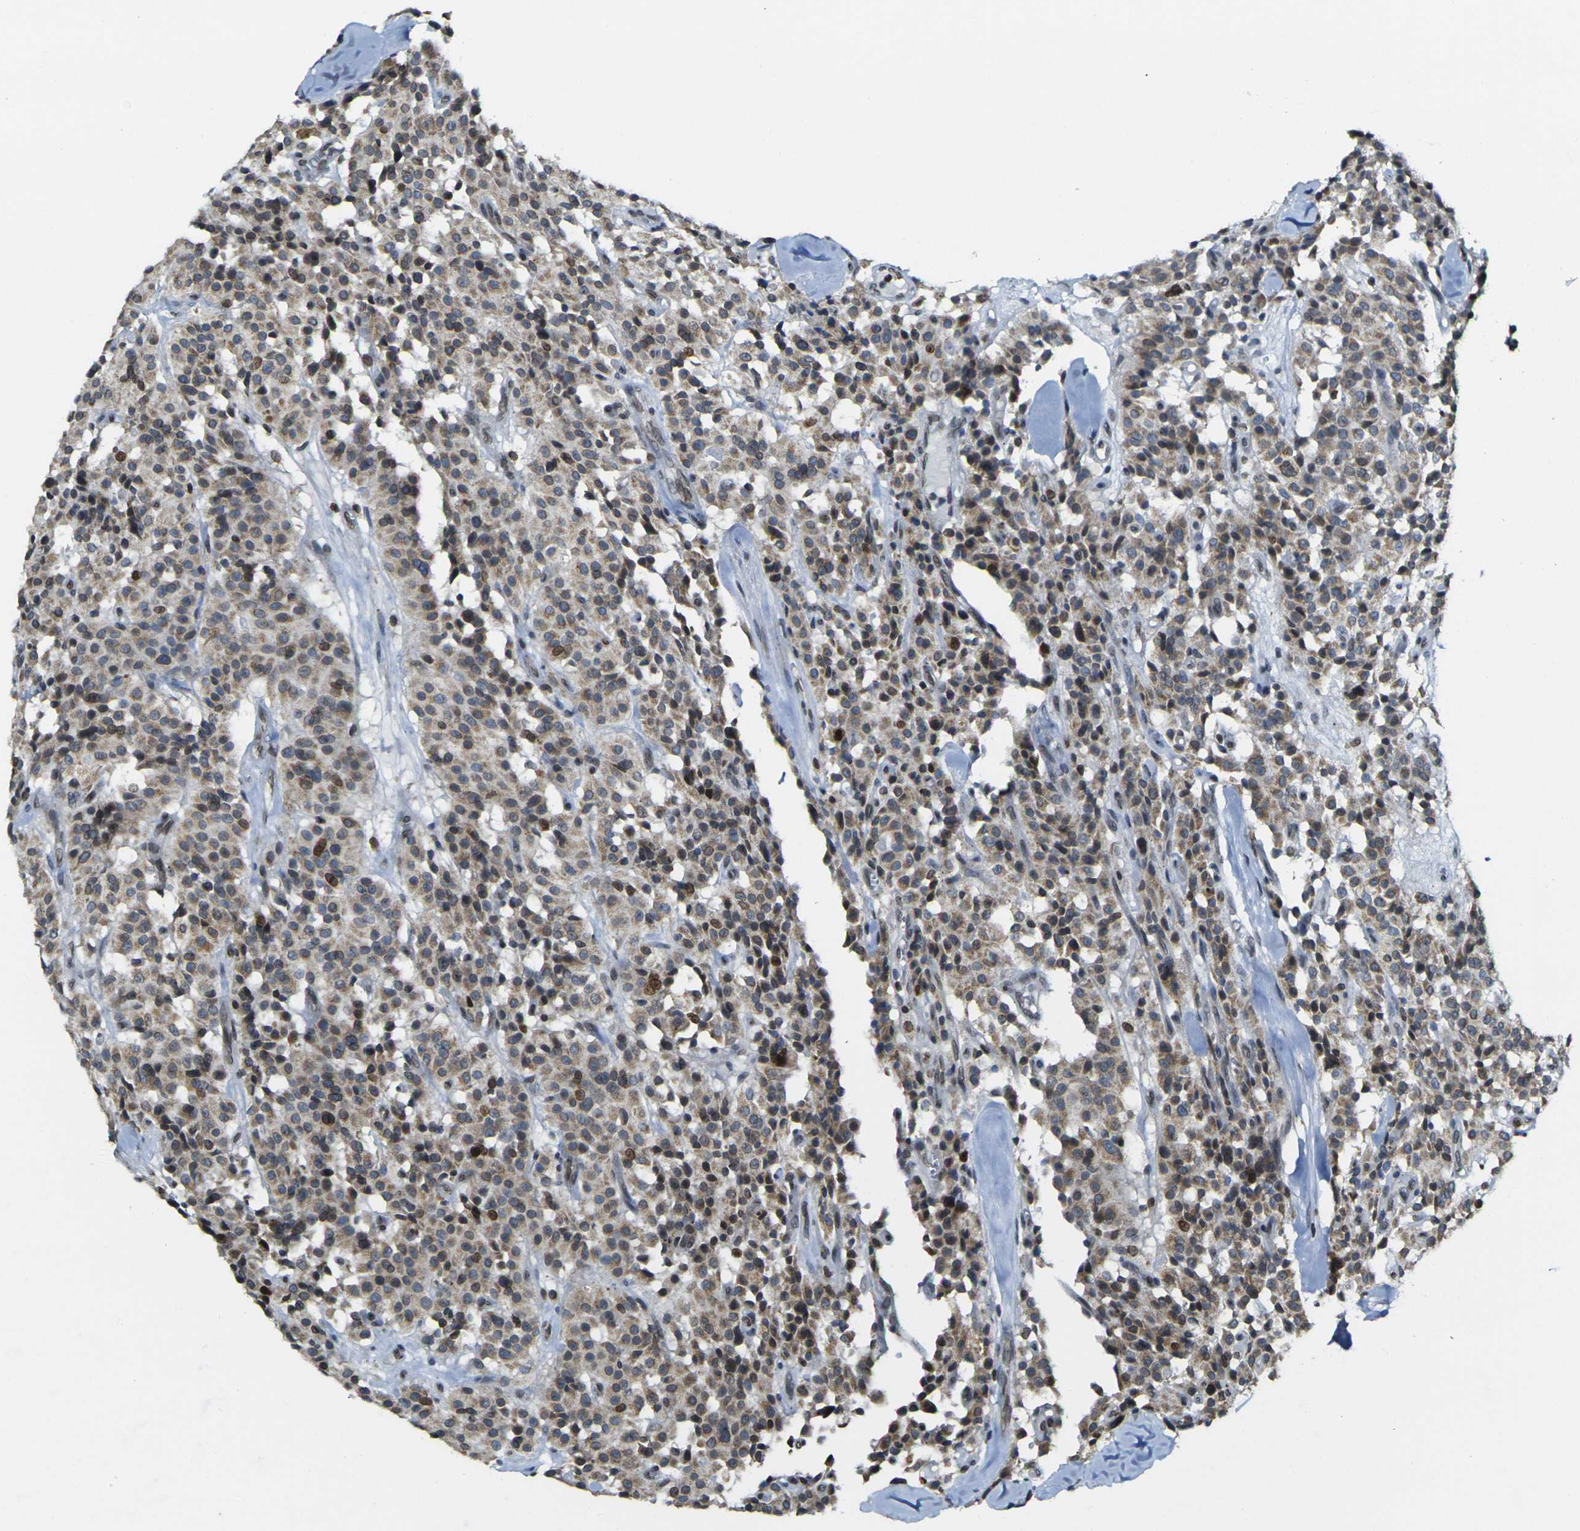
{"staining": {"intensity": "moderate", "quantity": ">75%", "location": "cytoplasmic/membranous,nuclear"}, "tissue": "carcinoid", "cell_type": "Tumor cells", "image_type": "cancer", "snomed": [{"axis": "morphology", "description": "Carcinoid, malignant, NOS"}, {"axis": "topography", "description": "Lung"}], "caption": "Human malignant carcinoid stained for a protein (brown) displays moderate cytoplasmic/membranous and nuclear positive staining in approximately >75% of tumor cells.", "gene": "BRDT", "patient": {"sex": "male", "age": 30}}